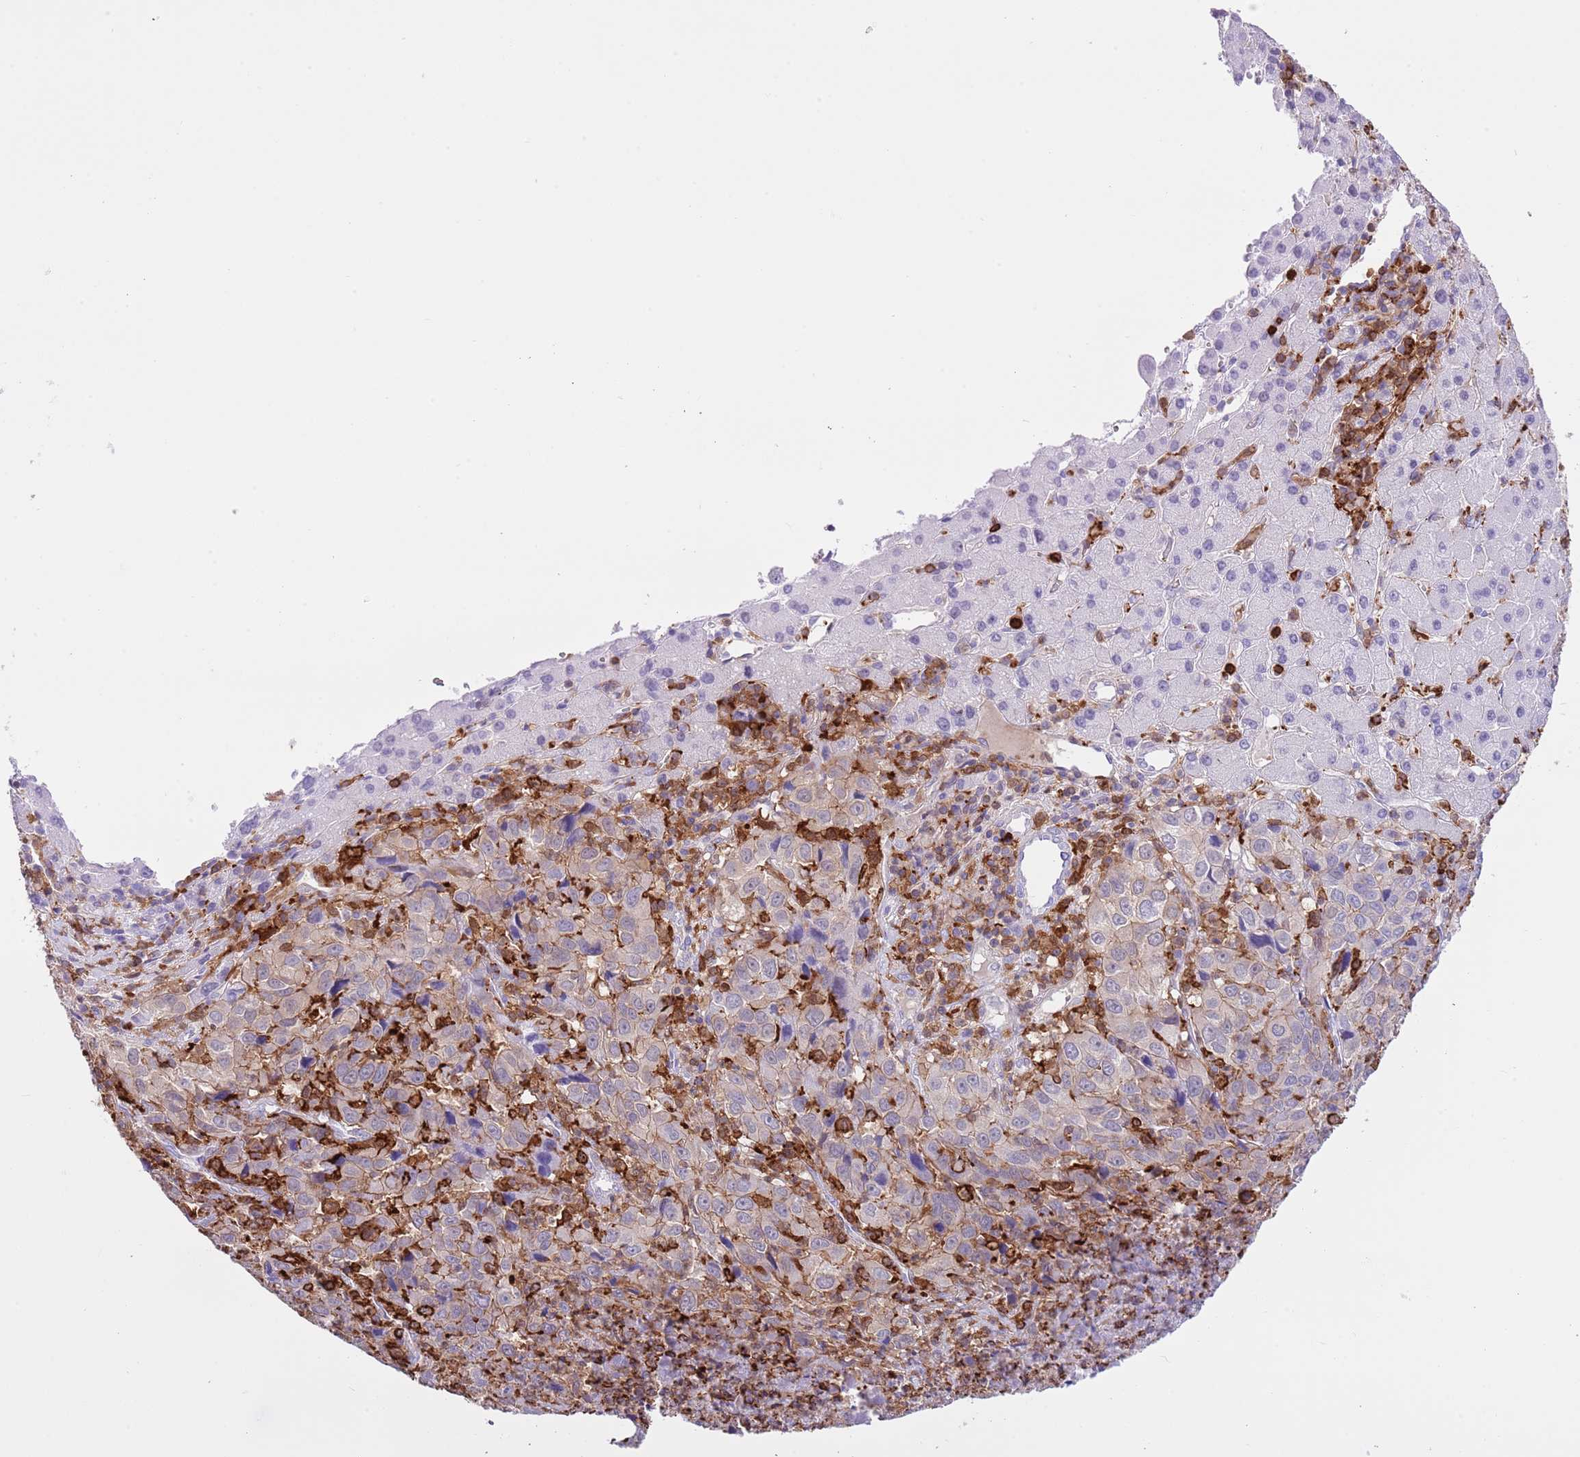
{"staining": {"intensity": "weak", "quantity": "<25%", "location": "cytoplasmic/membranous"}, "tissue": "liver cancer", "cell_type": "Tumor cells", "image_type": "cancer", "snomed": [{"axis": "morphology", "description": "Carcinoma, Hepatocellular, NOS"}, {"axis": "topography", "description": "Liver"}], "caption": "Immunohistochemistry photomicrograph of neoplastic tissue: hepatocellular carcinoma (liver) stained with DAB (3,3'-diaminobenzidine) displays no significant protein expression in tumor cells.", "gene": "EFHD2", "patient": {"sex": "male", "age": 63}}